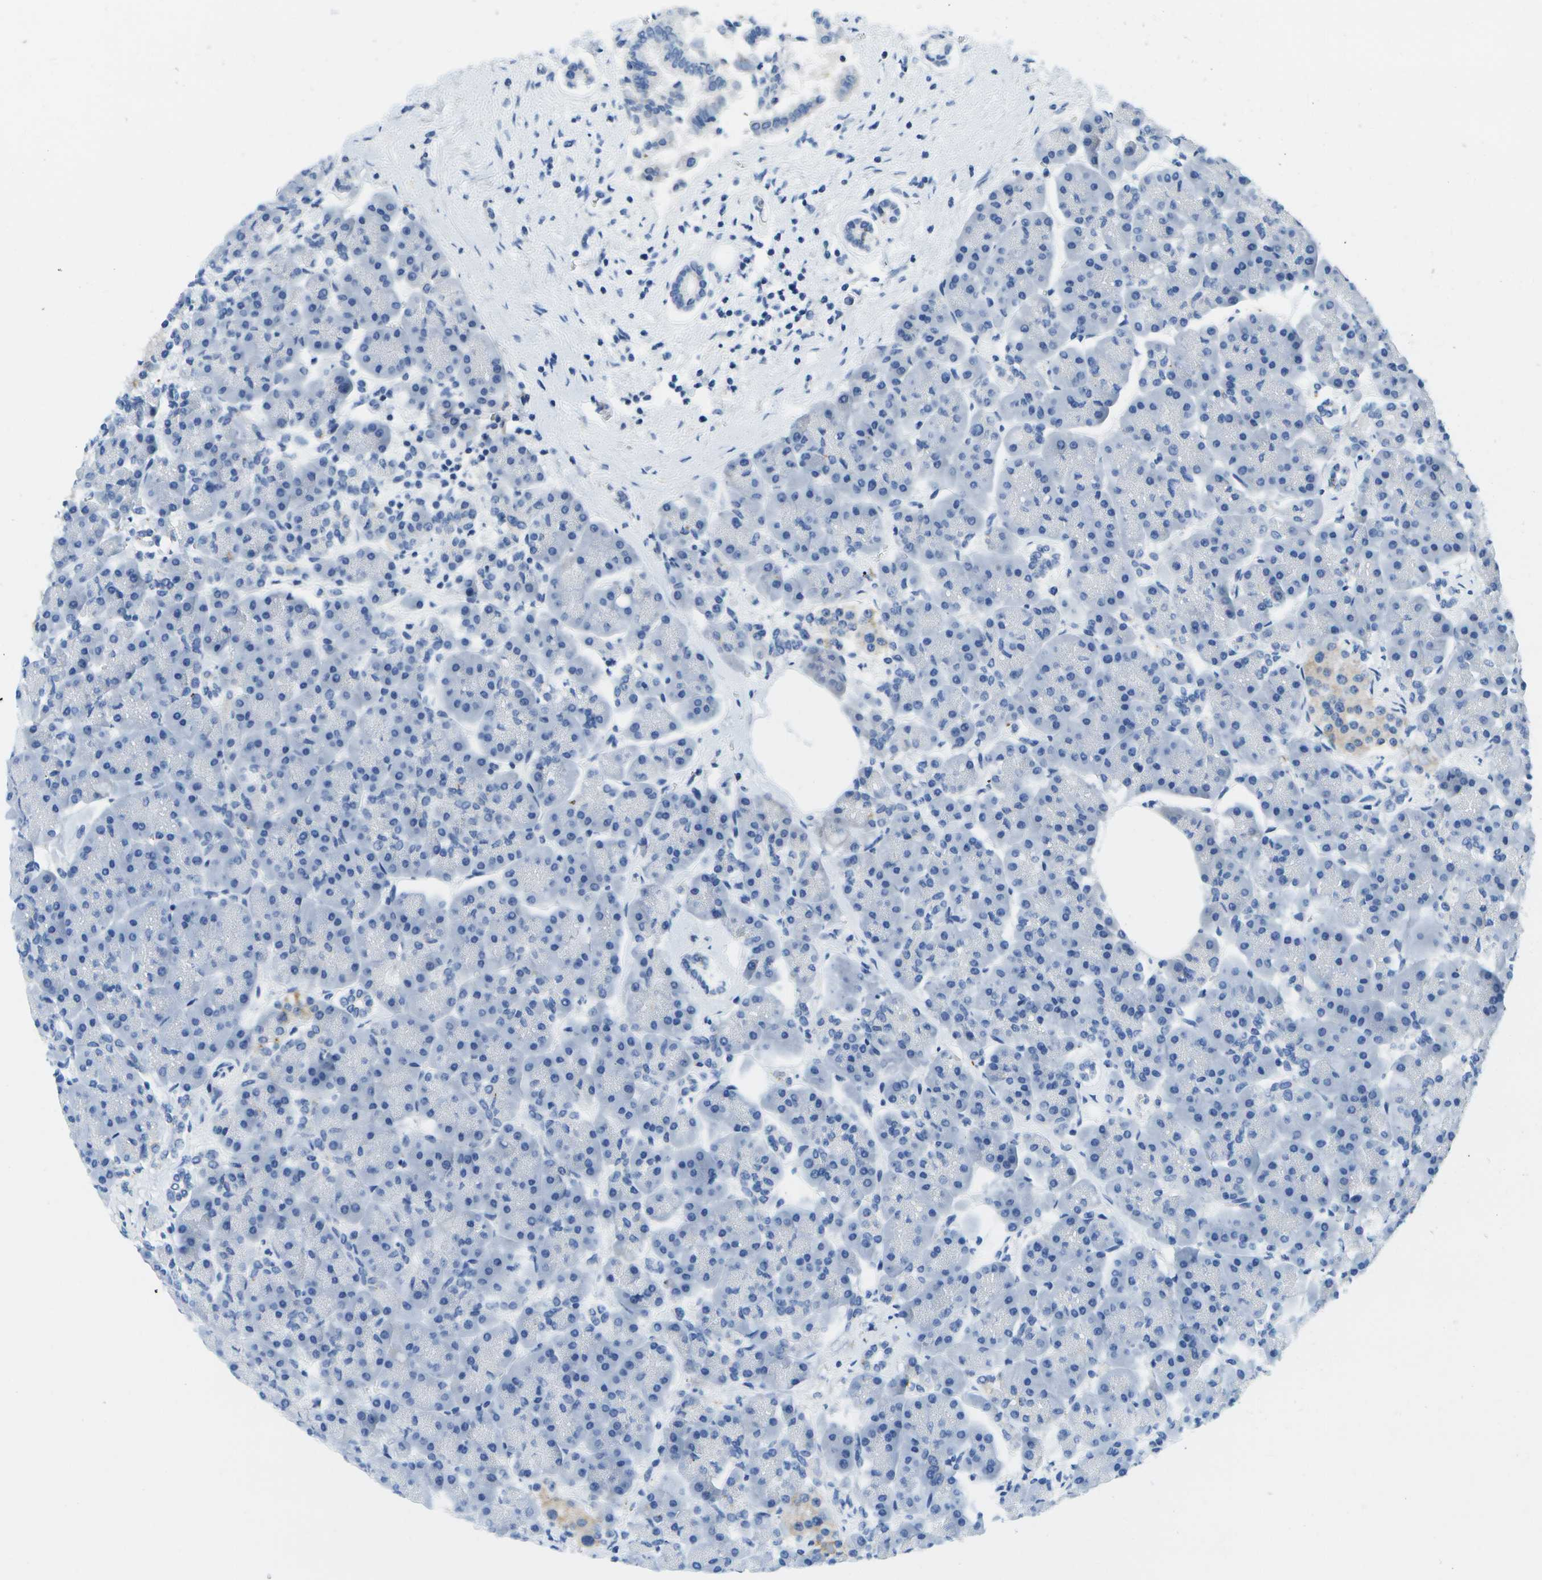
{"staining": {"intensity": "negative", "quantity": "none", "location": "none"}, "tissue": "pancreas", "cell_type": "Exocrine glandular cells", "image_type": "normal", "snomed": [{"axis": "morphology", "description": "Normal tissue, NOS"}, {"axis": "topography", "description": "Pancreas"}], "caption": "DAB (3,3'-diaminobenzidine) immunohistochemical staining of unremarkable human pancreas demonstrates no significant positivity in exocrine glandular cells. (Immunohistochemistry, brightfield microscopy, high magnification).", "gene": "MS4A1", "patient": {"sex": "female", "age": 70}}